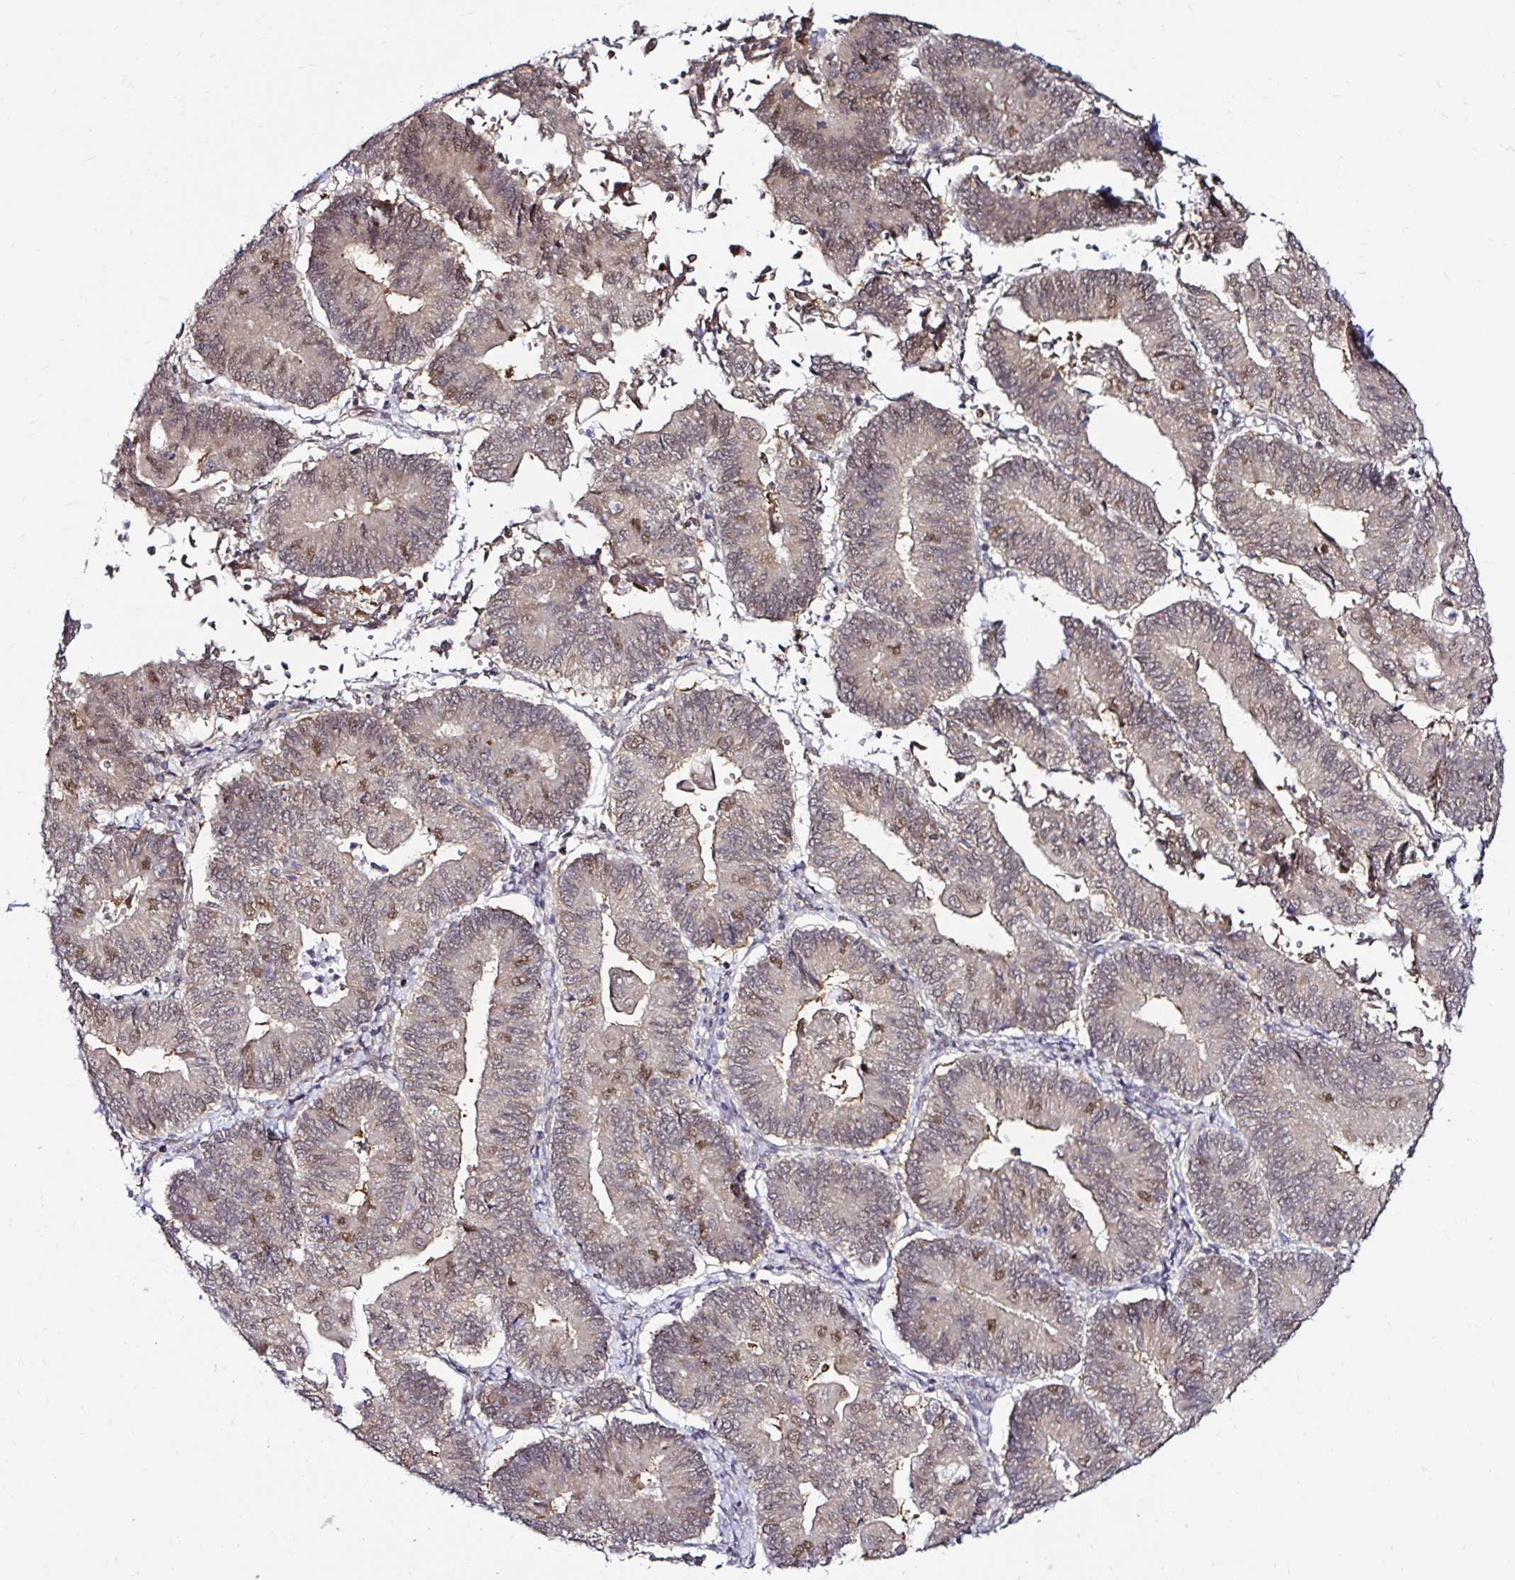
{"staining": {"intensity": "moderate", "quantity": "<25%", "location": "nuclear"}, "tissue": "endometrial cancer", "cell_type": "Tumor cells", "image_type": "cancer", "snomed": [{"axis": "morphology", "description": "Adenocarcinoma, NOS"}, {"axis": "topography", "description": "Endometrium"}], "caption": "This micrograph demonstrates IHC staining of adenocarcinoma (endometrial), with low moderate nuclear staining in about <25% of tumor cells.", "gene": "PSMD3", "patient": {"sex": "female", "age": 65}}